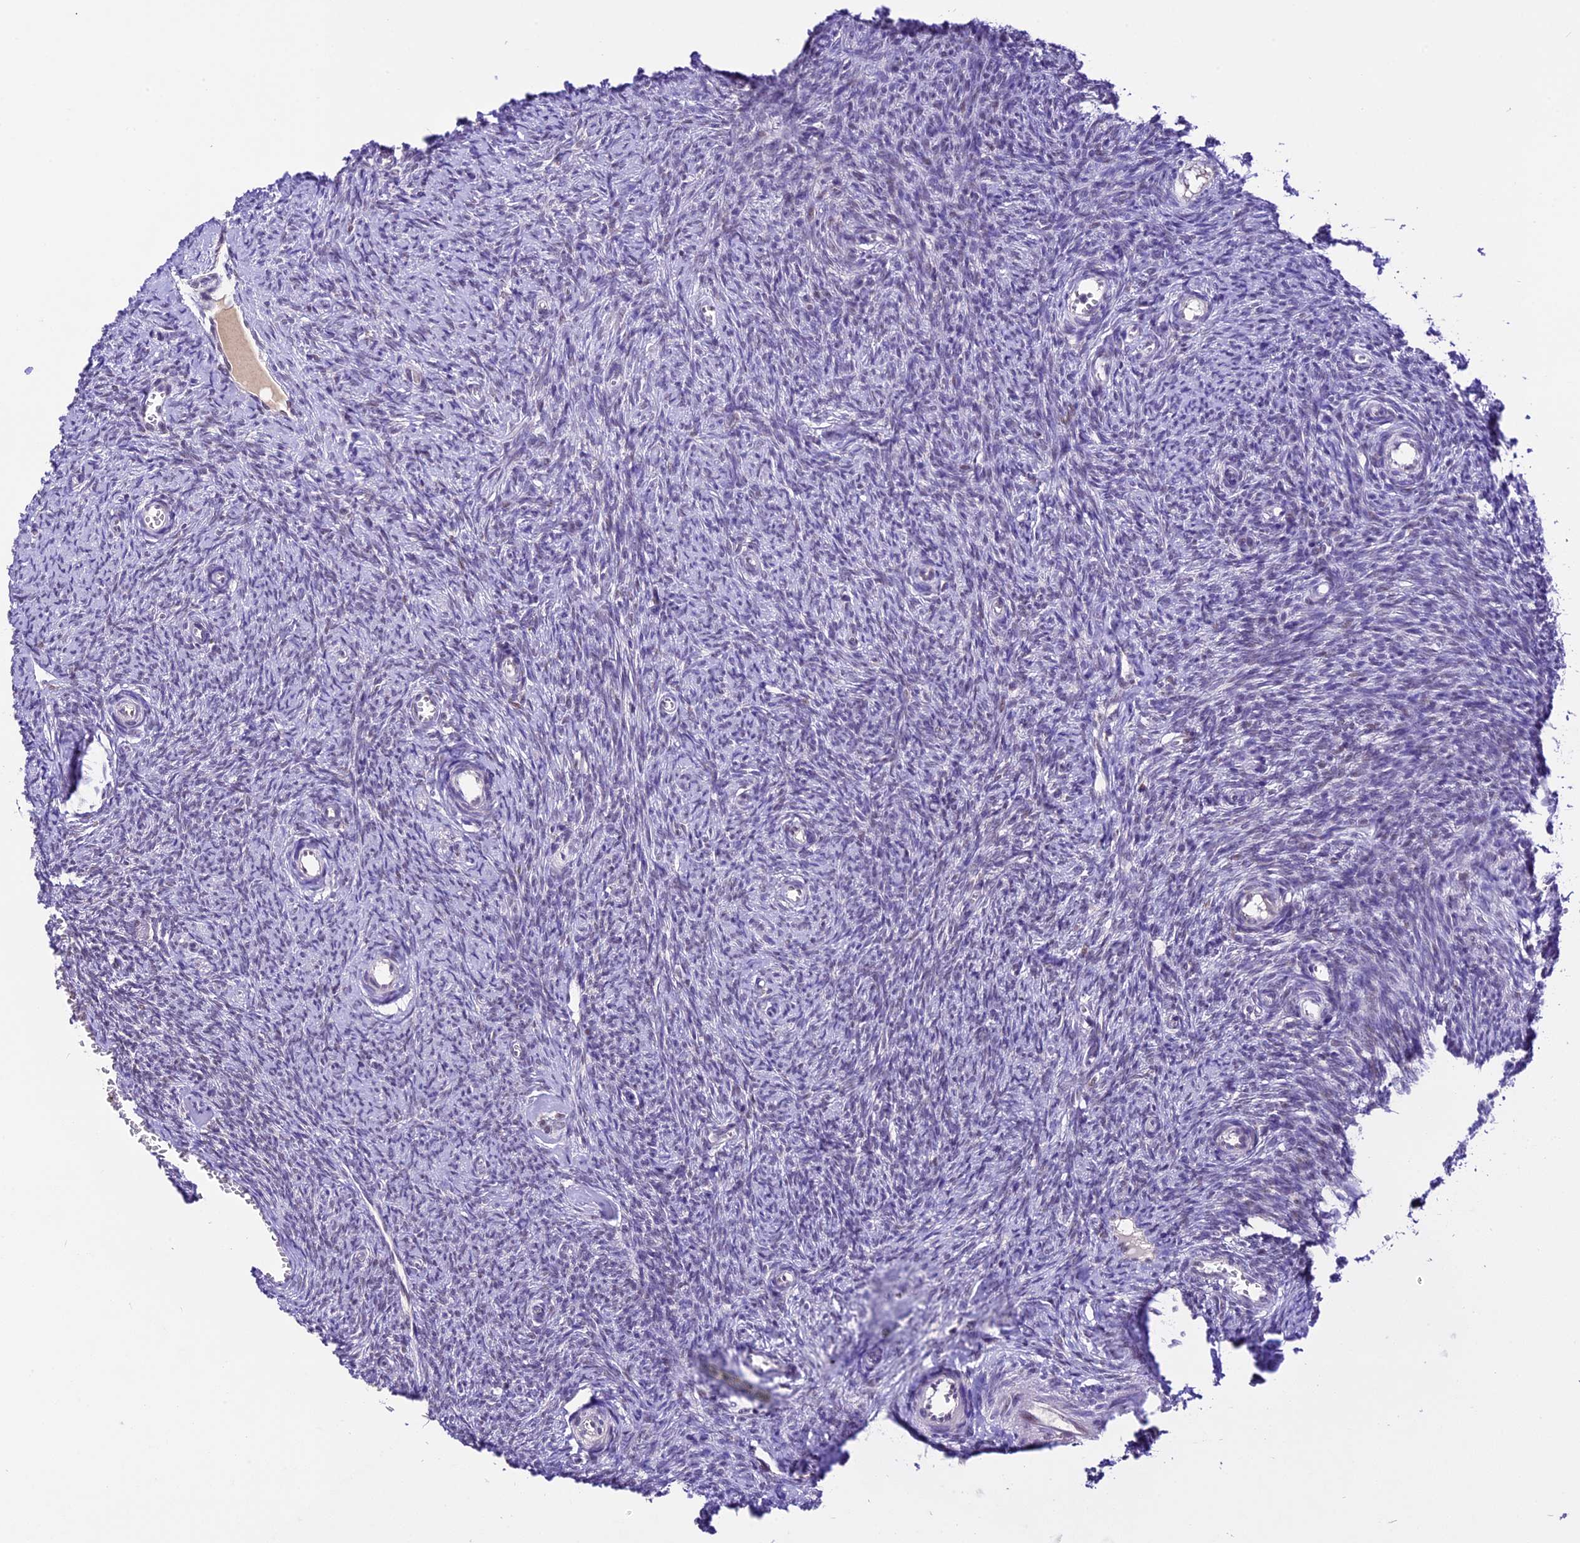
{"staining": {"intensity": "negative", "quantity": "none", "location": "none"}, "tissue": "ovary", "cell_type": "Ovarian stroma cells", "image_type": "normal", "snomed": [{"axis": "morphology", "description": "Normal tissue, NOS"}, {"axis": "topography", "description": "Ovary"}], "caption": "The histopathology image reveals no significant staining in ovarian stroma cells of ovary.", "gene": "CARS2", "patient": {"sex": "female", "age": 44}}